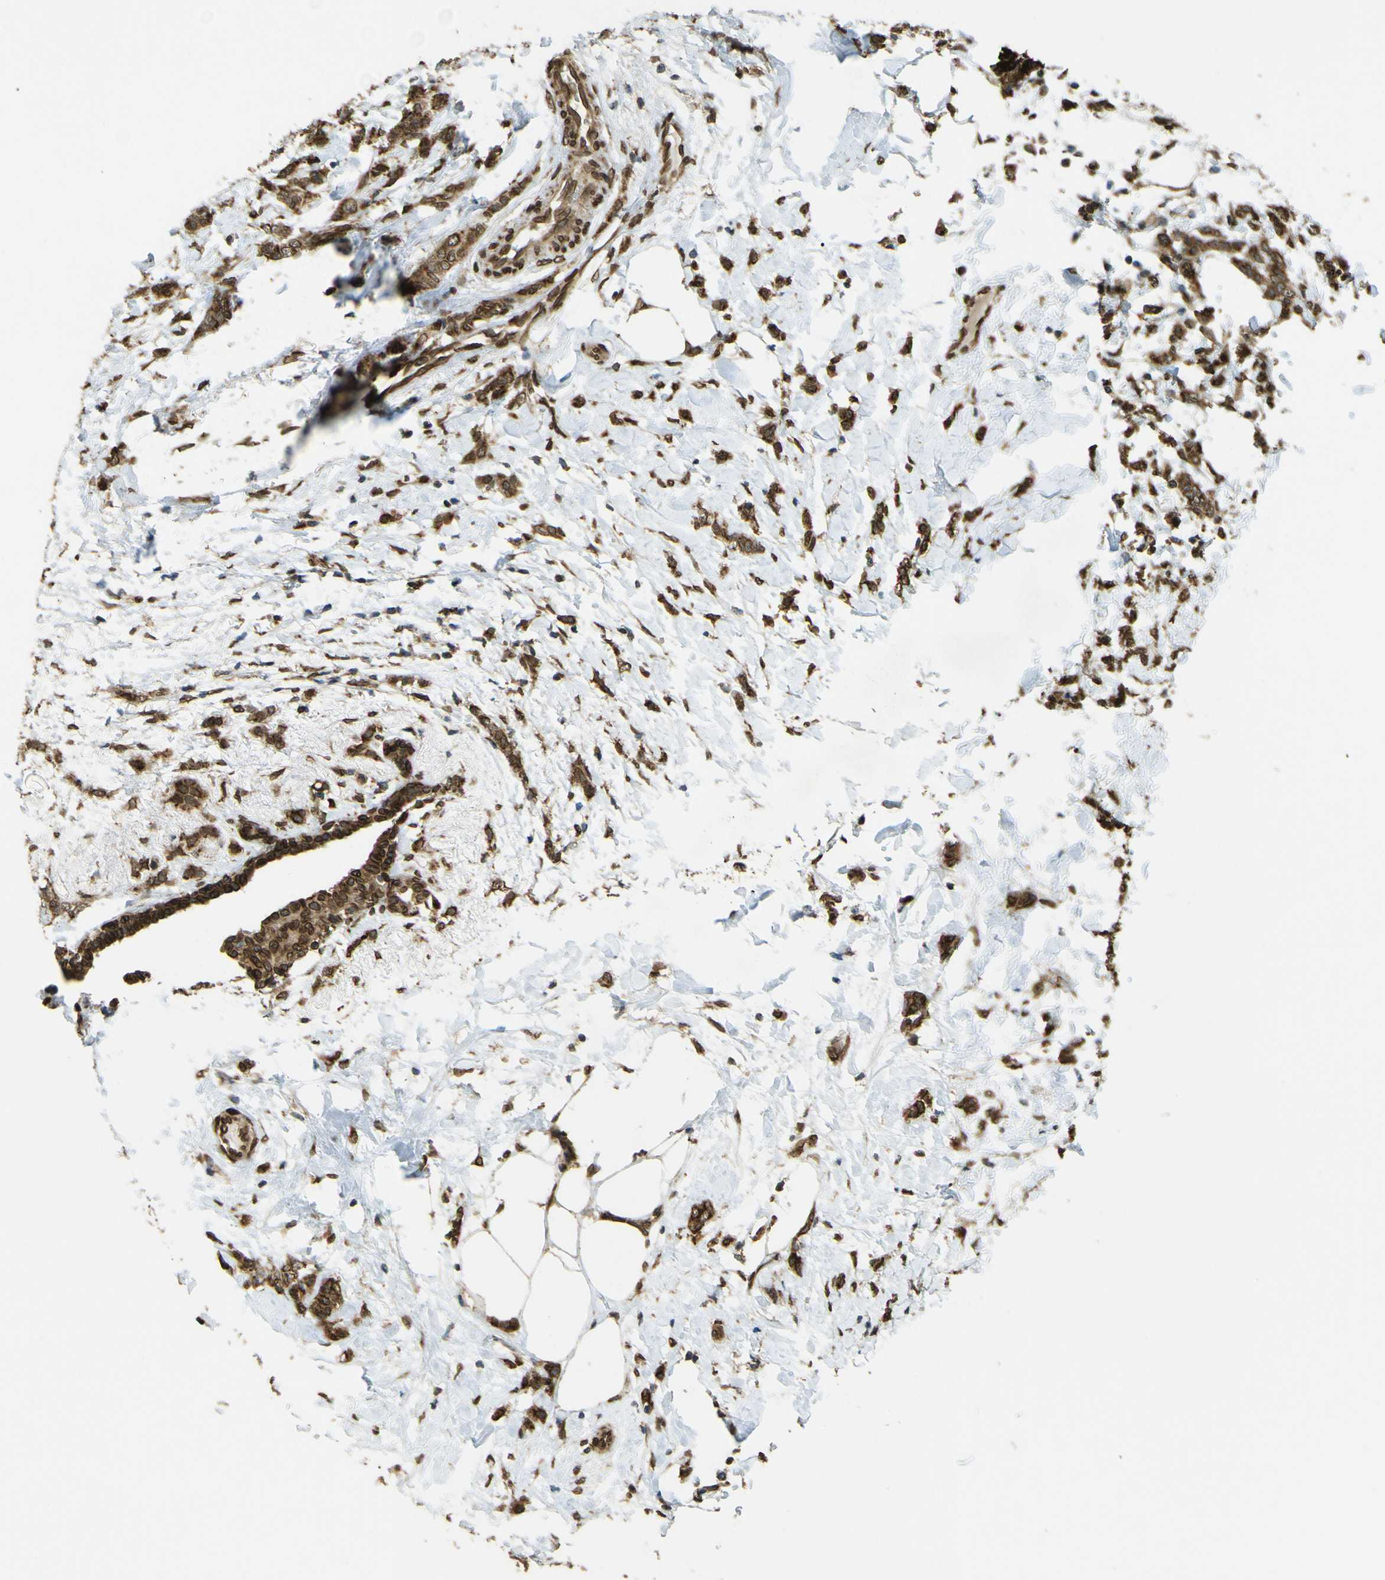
{"staining": {"intensity": "moderate", "quantity": ">75%", "location": "cytoplasmic/membranous,nuclear"}, "tissue": "breast cancer", "cell_type": "Tumor cells", "image_type": "cancer", "snomed": [{"axis": "morphology", "description": "Lobular carcinoma, in situ"}, {"axis": "morphology", "description": "Lobular carcinoma"}, {"axis": "topography", "description": "Breast"}], "caption": "This photomicrograph exhibits immunohistochemistry staining of human breast cancer, with medium moderate cytoplasmic/membranous and nuclear staining in approximately >75% of tumor cells.", "gene": "GALNT1", "patient": {"sex": "female", "age": 41}}